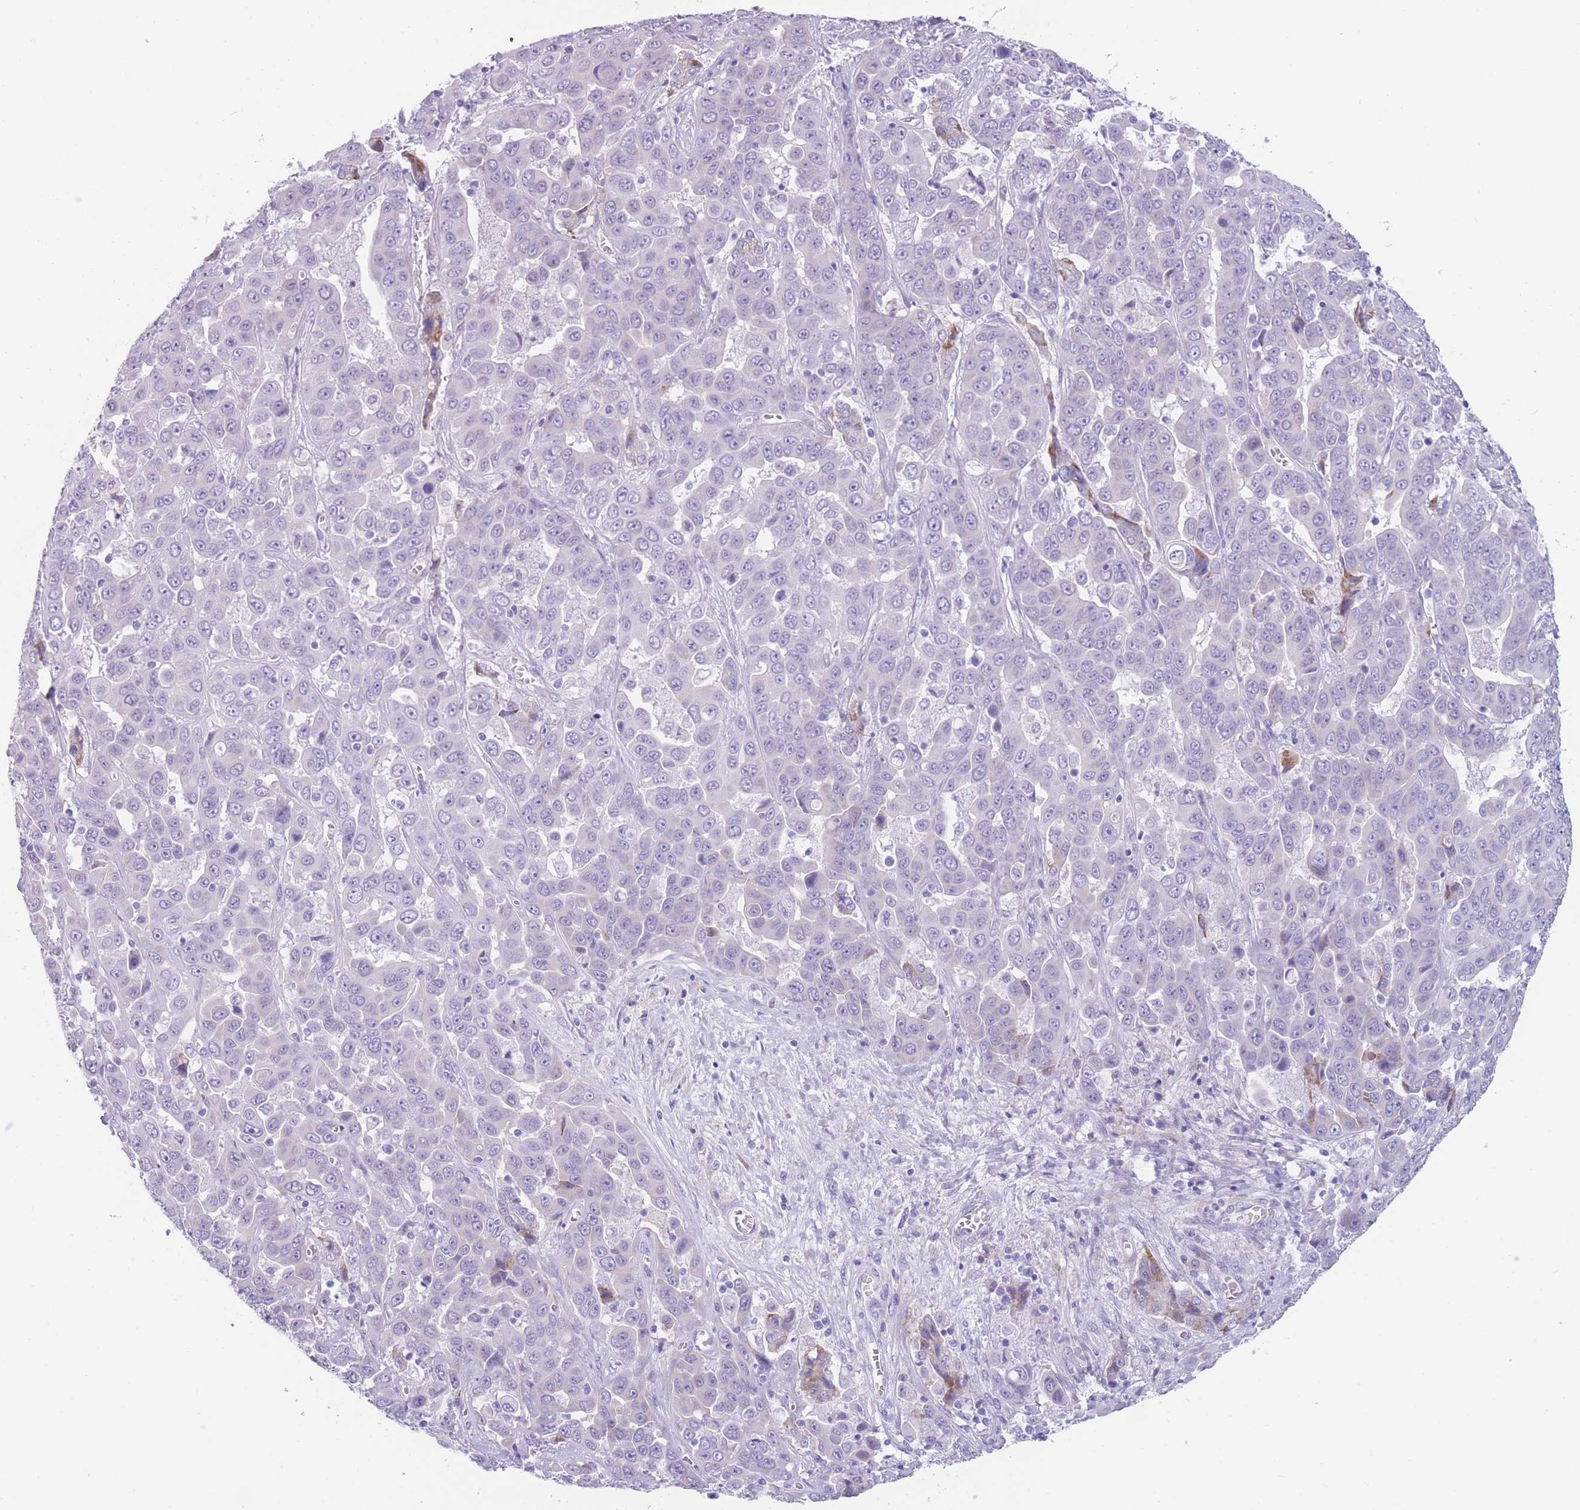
{"staining": {"intensity": "negative", "quantity": "none", "location": "none"}, "tissue": "liver cancer", "cell_type": "Tumor cells", "image_type": "cancer", "snomed": [{"axis": "morphology", "description": "Cholangiocarcinoma"}, {"axis": "topography", "description": "Liver"}], "caption": "Immunohistochemistry histopathology image of cholangiocarcinoma (liver) stained for a protein (brown), which demonstrates no expression in tumor cells.", "gene": "COL27A1", "patient": {"sex": "female", "age": 52}}